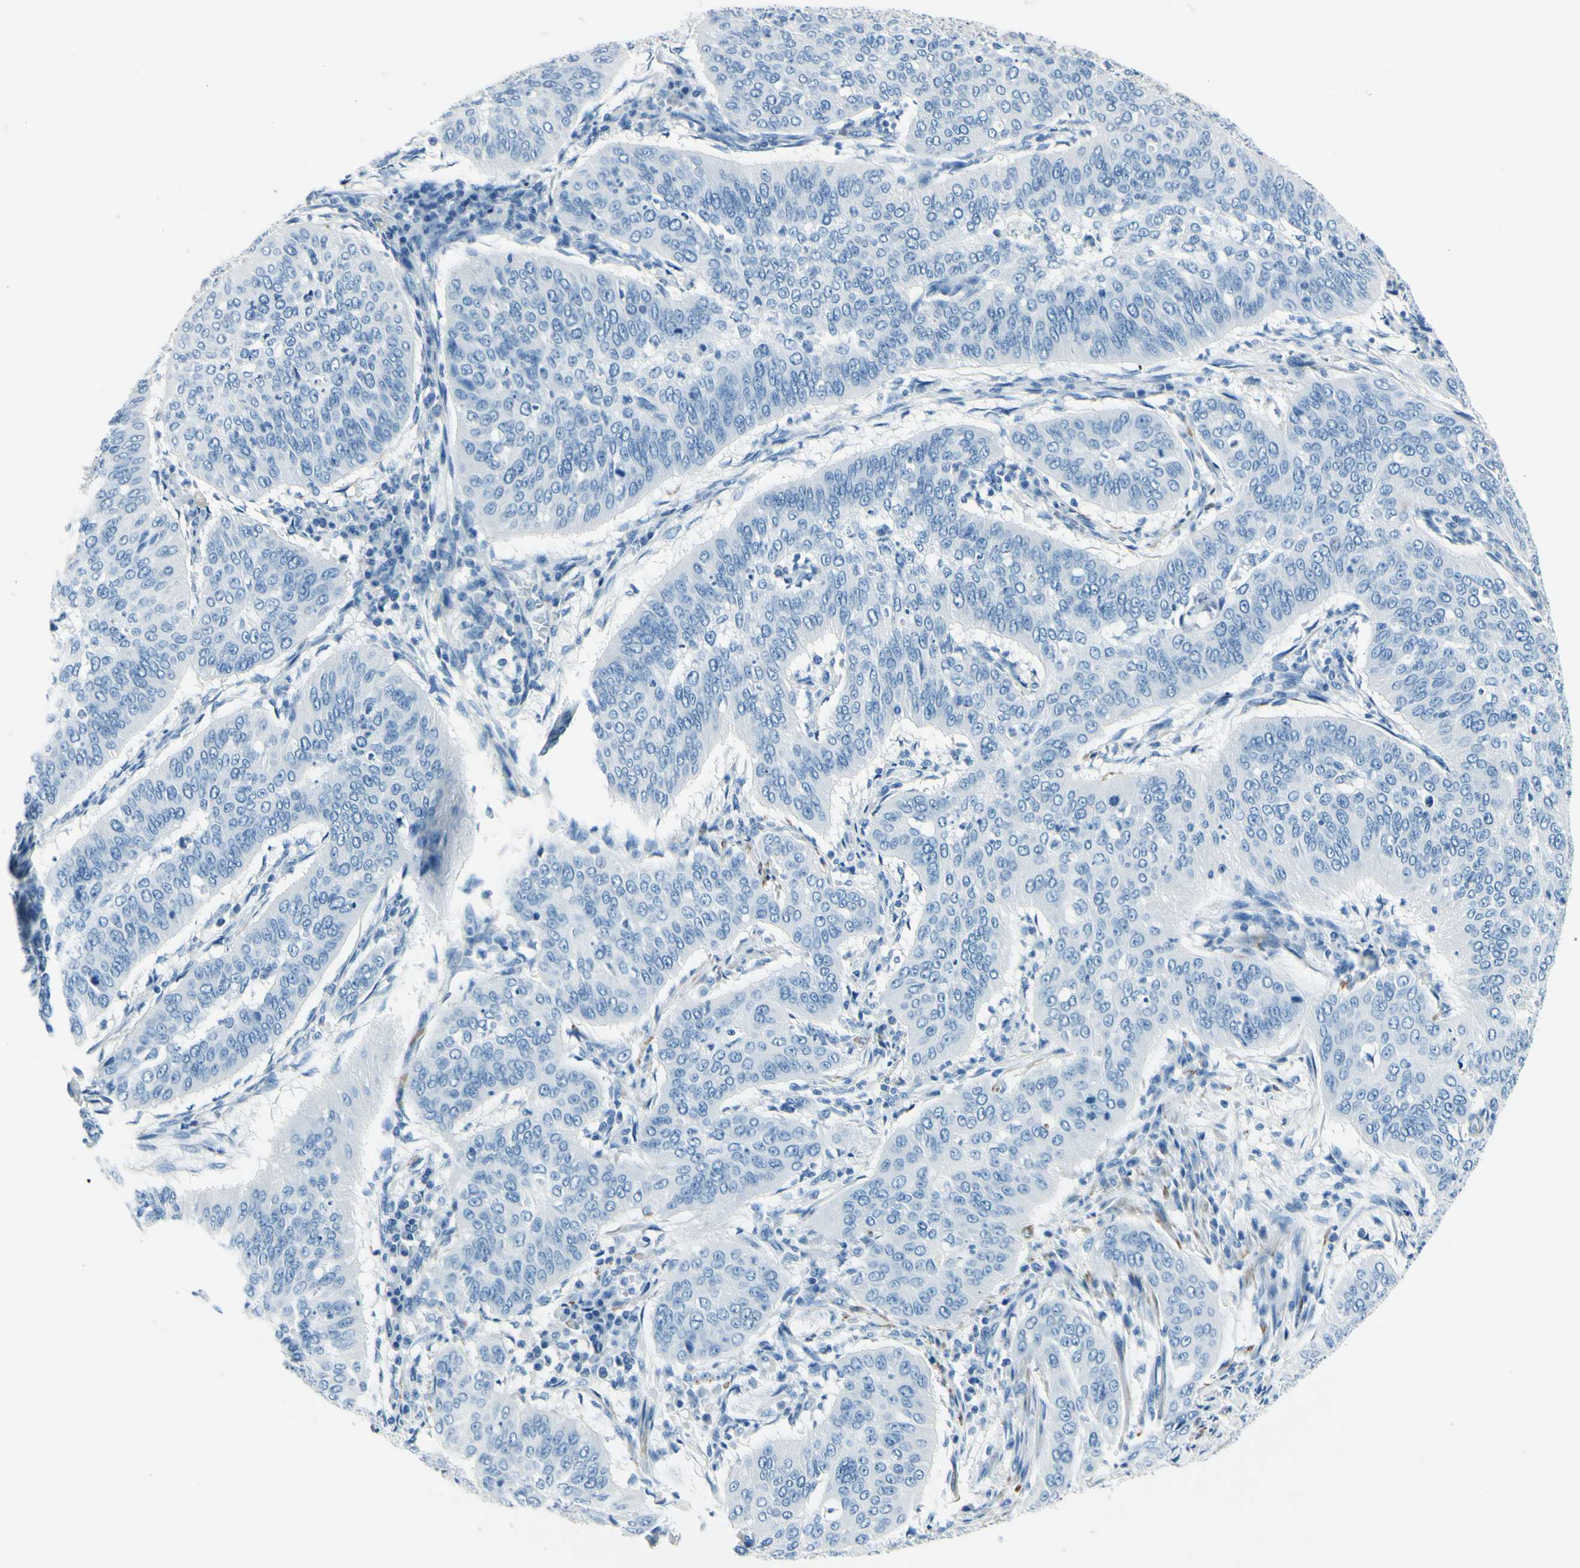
{"staining": {"intensity": "negative", "quantity": "none", "location": "none"}, "tissue": "cervical cancer", "cell_type": "Tumor cells", "image_type": "cancer", "snomed": [{"axis": "morphology", "description": "Normal tissue, NOS"}, {"axis": "morphology", "description": "Squamous cell carcinoma, NOS"}, {"axis": "topography", "description": "Cervix"}], "caption": "IHC histopathology image of neoplastic tissue: cervical cancer (squamous cell carcinoma) stained with DAB (3,3'-diaminobenzidine) demonstrates no significant protein staining in tumor cells. (IHC, brightfield microscopy, high magnification).", "gene": "CDH15", "patient": {"sex": "female", "age": 39}}